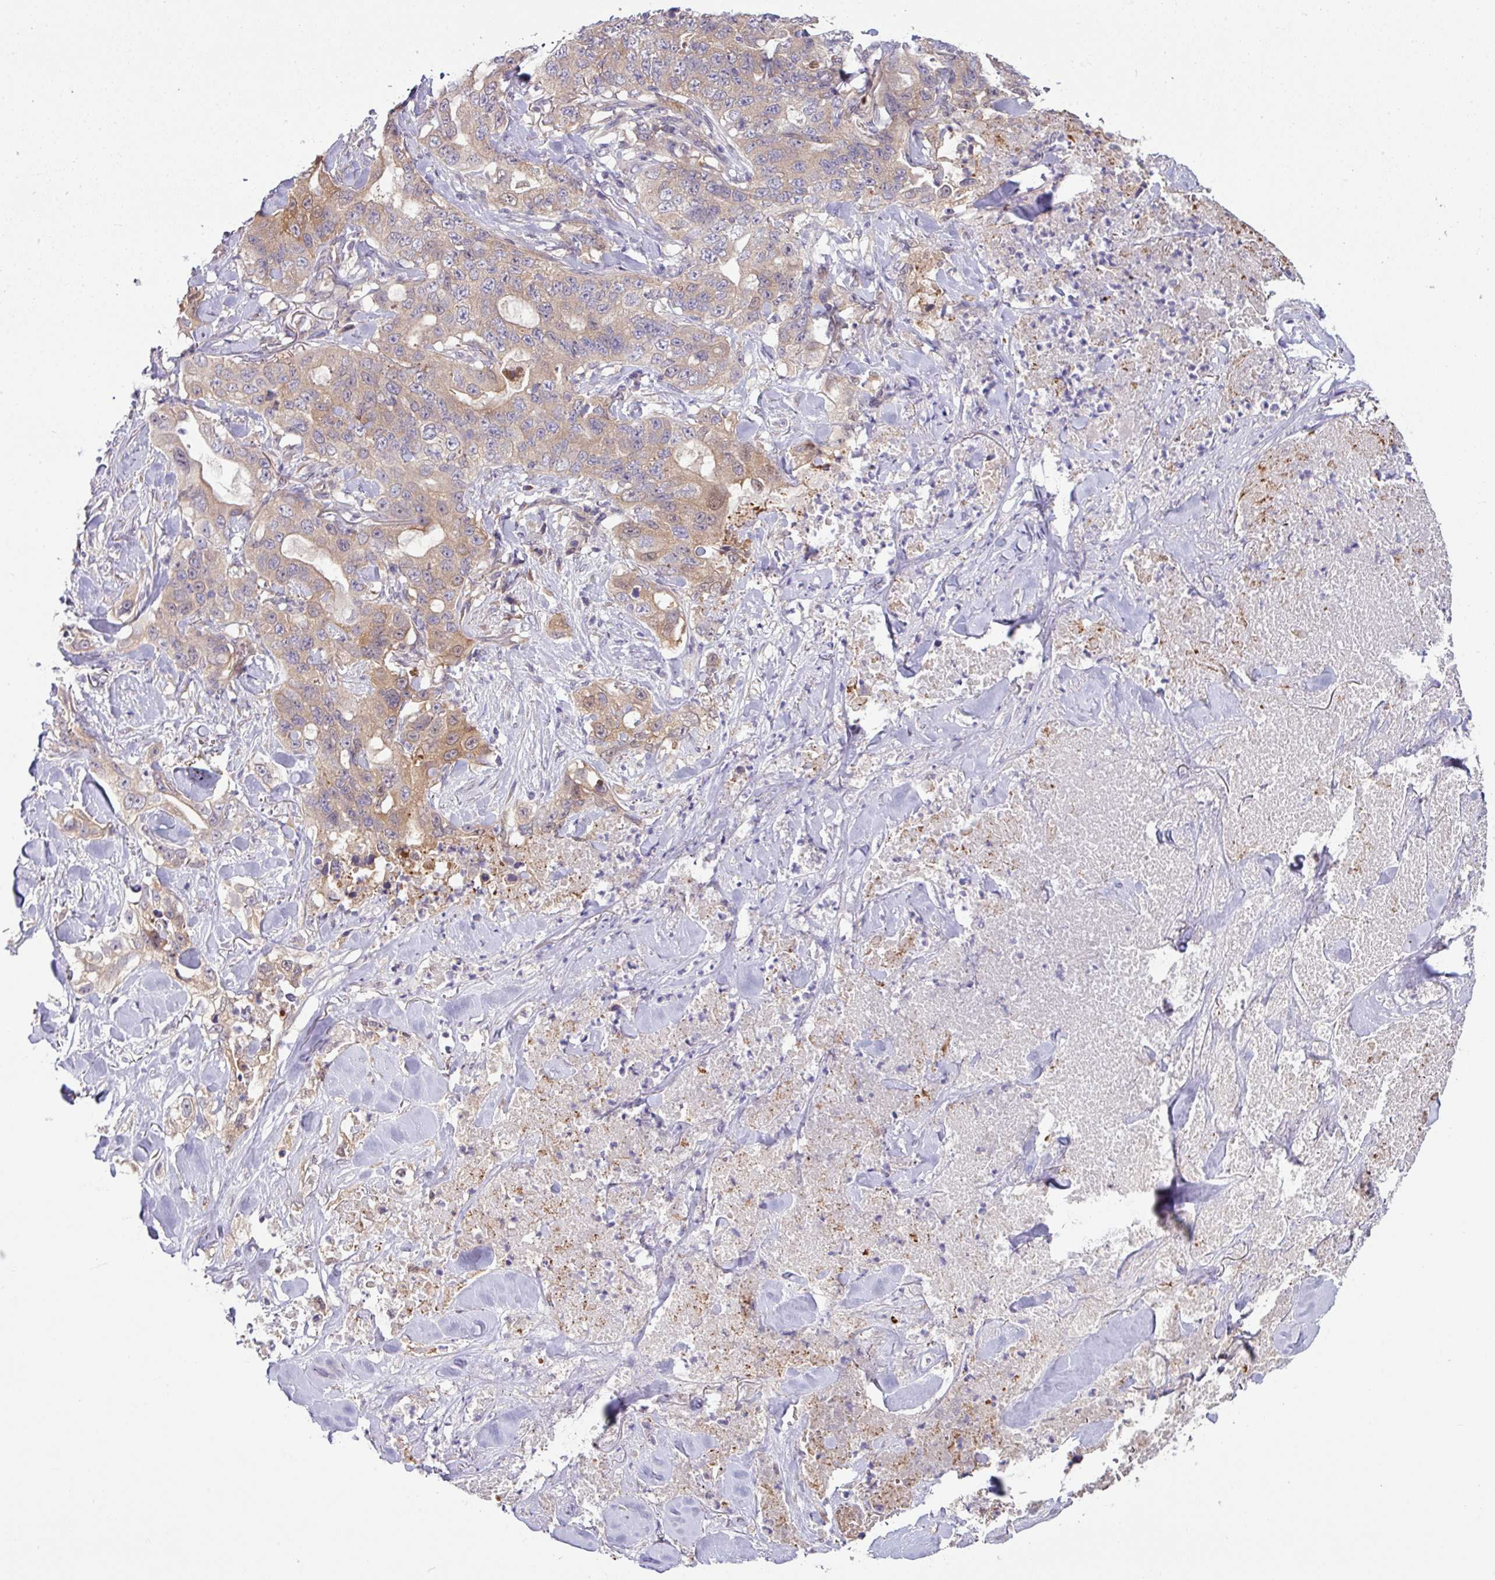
{"staining": {"intensity": "moderate", "quantity": "25%-75%", "location": "cytoplasmic/membranous"}, "tissue": "lung cancer", "cell_type": "Tumor cells", "image_type": "cancer", "snomed": [{"axis": "morphology", "description": "Adenocarcinoma, NOS"}, {"axis": "topography", "description": "Lung"}], "caption": "High-power microscopy captured an IHC photomicrograph of lung cancer, revealing moderate cytoplasmic/membranous positivity in about 25%-75% of tumor cells.", "gene": "SLAMF6", "patient": {"sex": "female", "age": 51}}